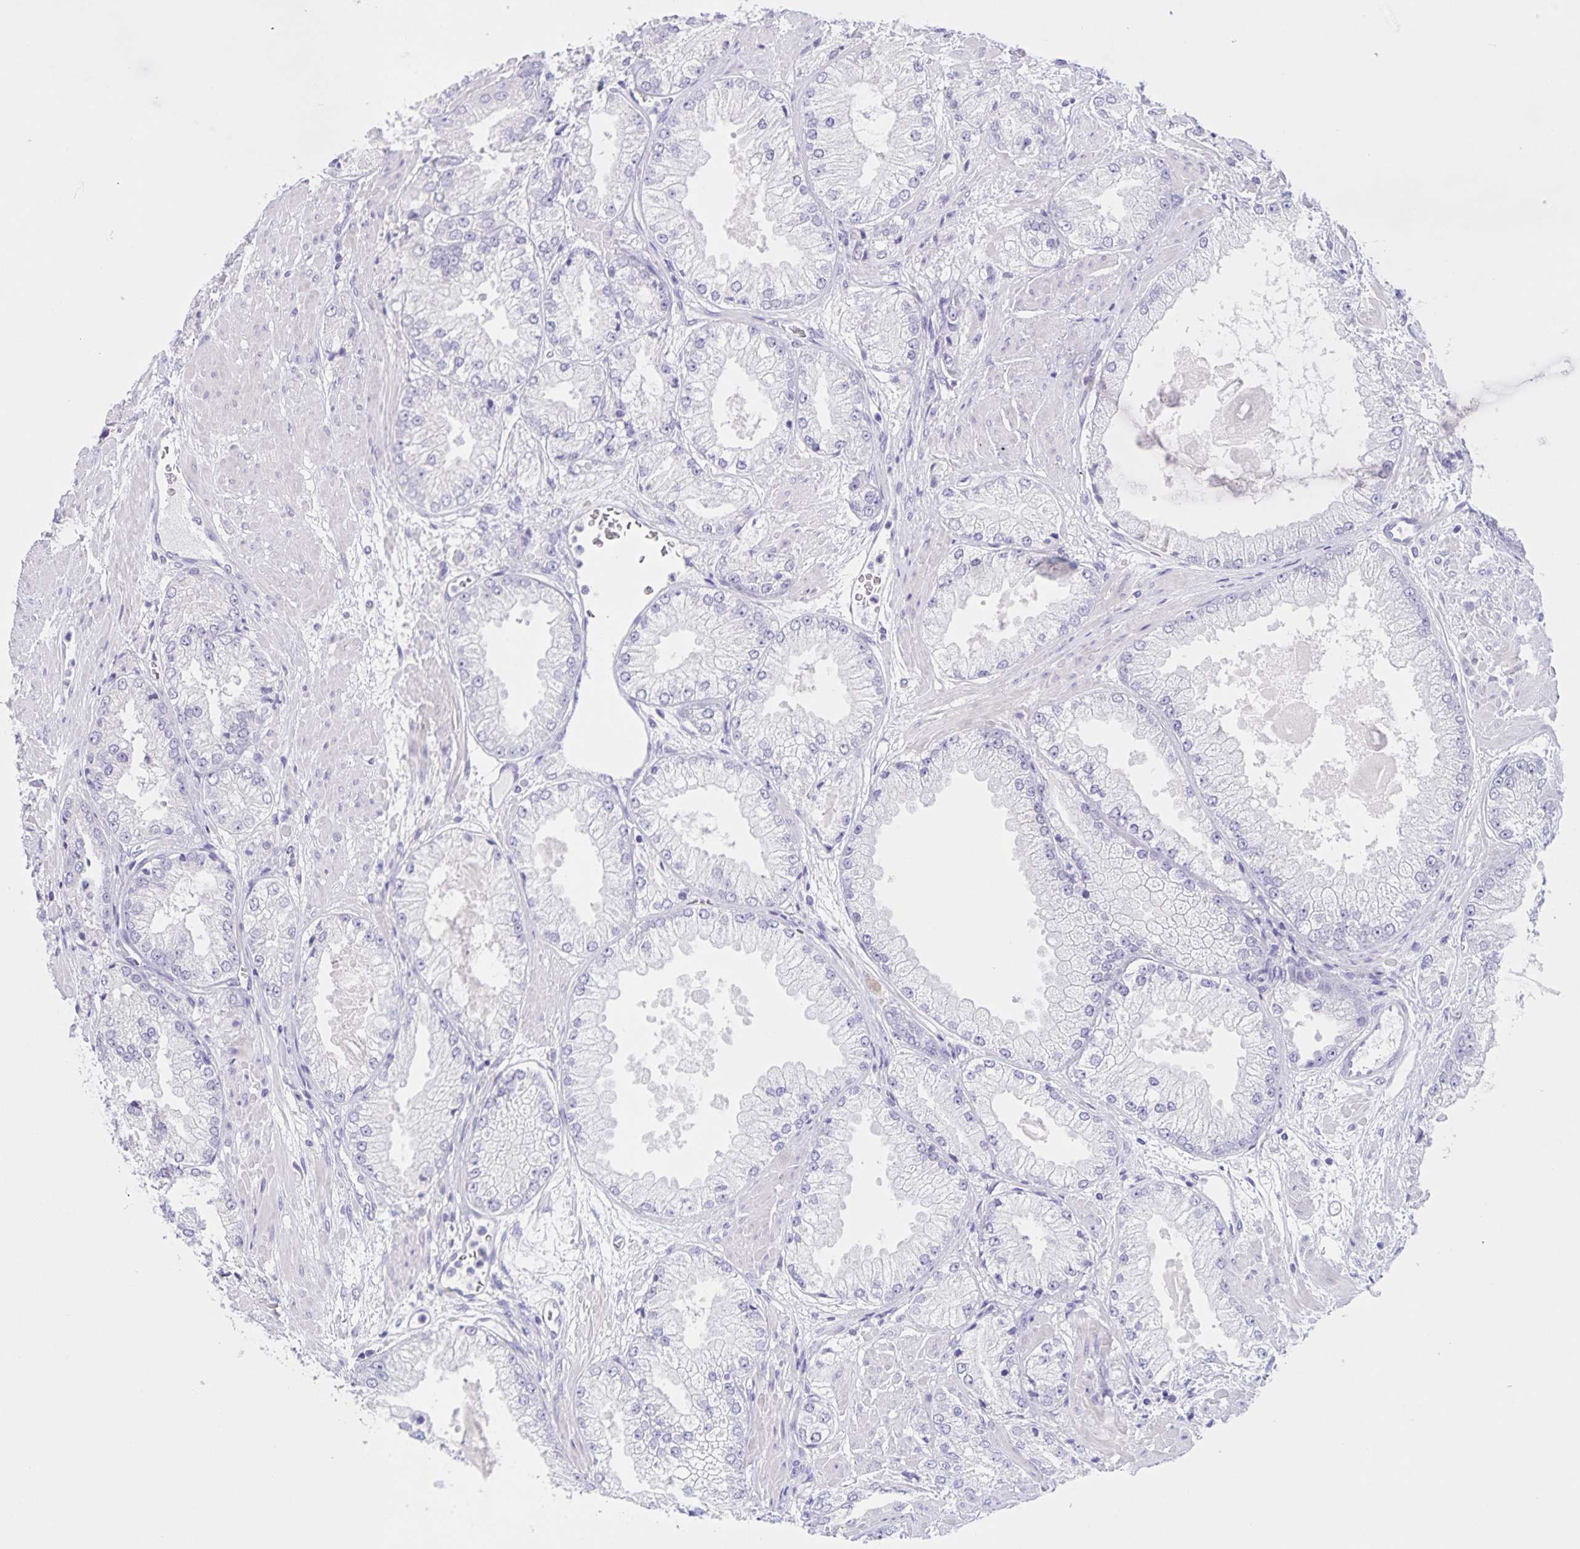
{"staining": {"intensity": "negative", "quantity": "none", "location": "none"}, "tissue": "prostate cancer", "cell_type": "Tumor cells", "image_type": "cancer", "snomed": [{"axis": "morphology", "description": "Adenocarcinoma, High grade"}, {"axis": "topography", "description": "Prostate"}], "caption": "Immunohistochemical staining of human prostate high-grade adenocarcinoma exhibits no significant positivity in tumor cells.", "gene": "DMGDH", "patient": {"sex": "male", "age": 68}}